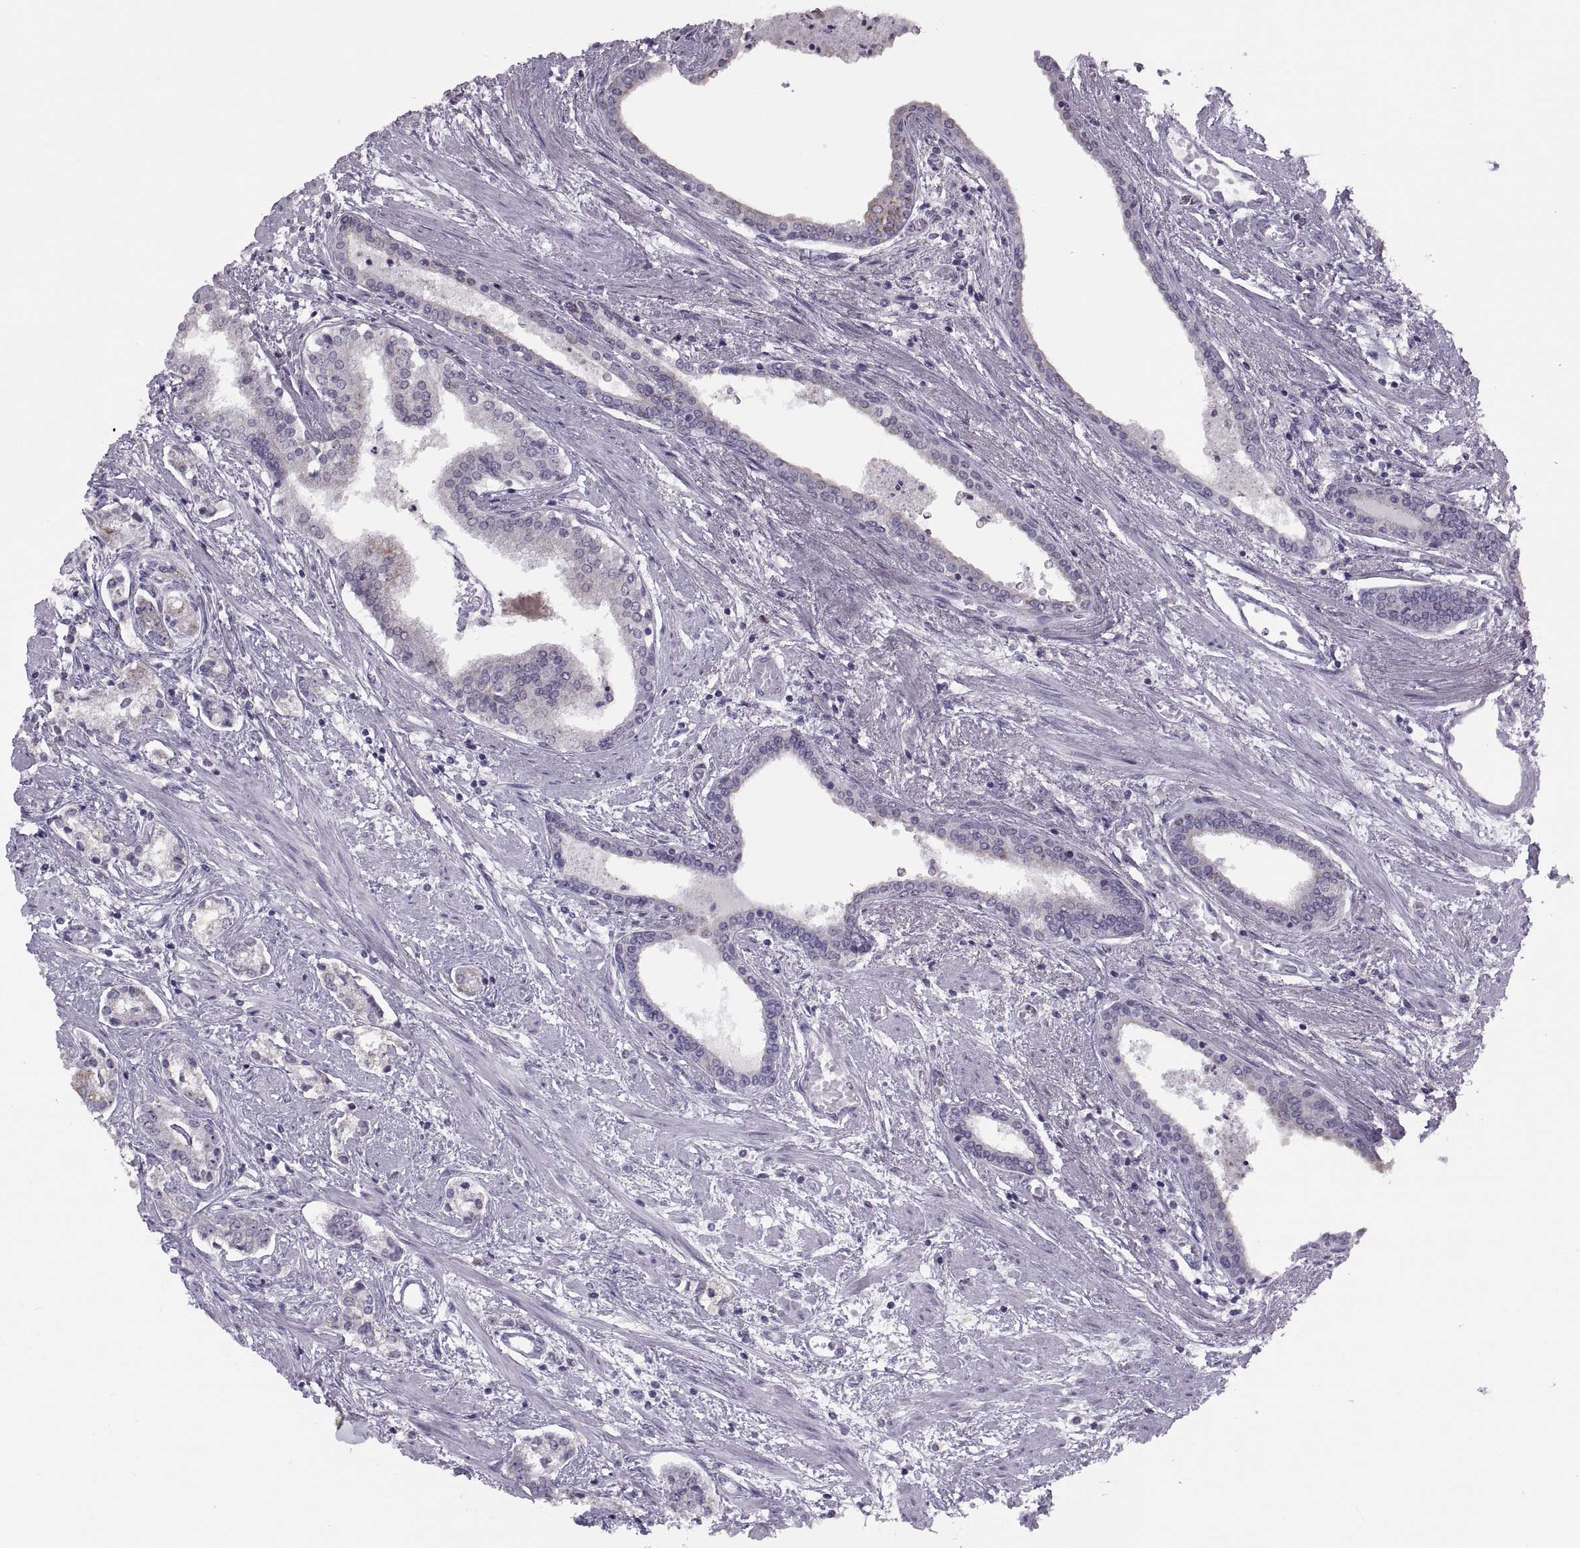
{"staining": {"intensity": "negative", "quantity": "none", "location": "none"}, "tissue": "prostate cancer", "cell_type": "Tumor cells", "image_type": "cancer", "snomed": [{"axis": "morphology", "description": "Adenocarcinoma, NOS"}, {"axis": "topography", "description": "Prostate"}], "caption": "Human prostate cancer stained for a protein using immunohistochemistry shows no positivity in tumor cells.", "gene": "ASIC2", "patient": {"sex": "male", "age": 64}}